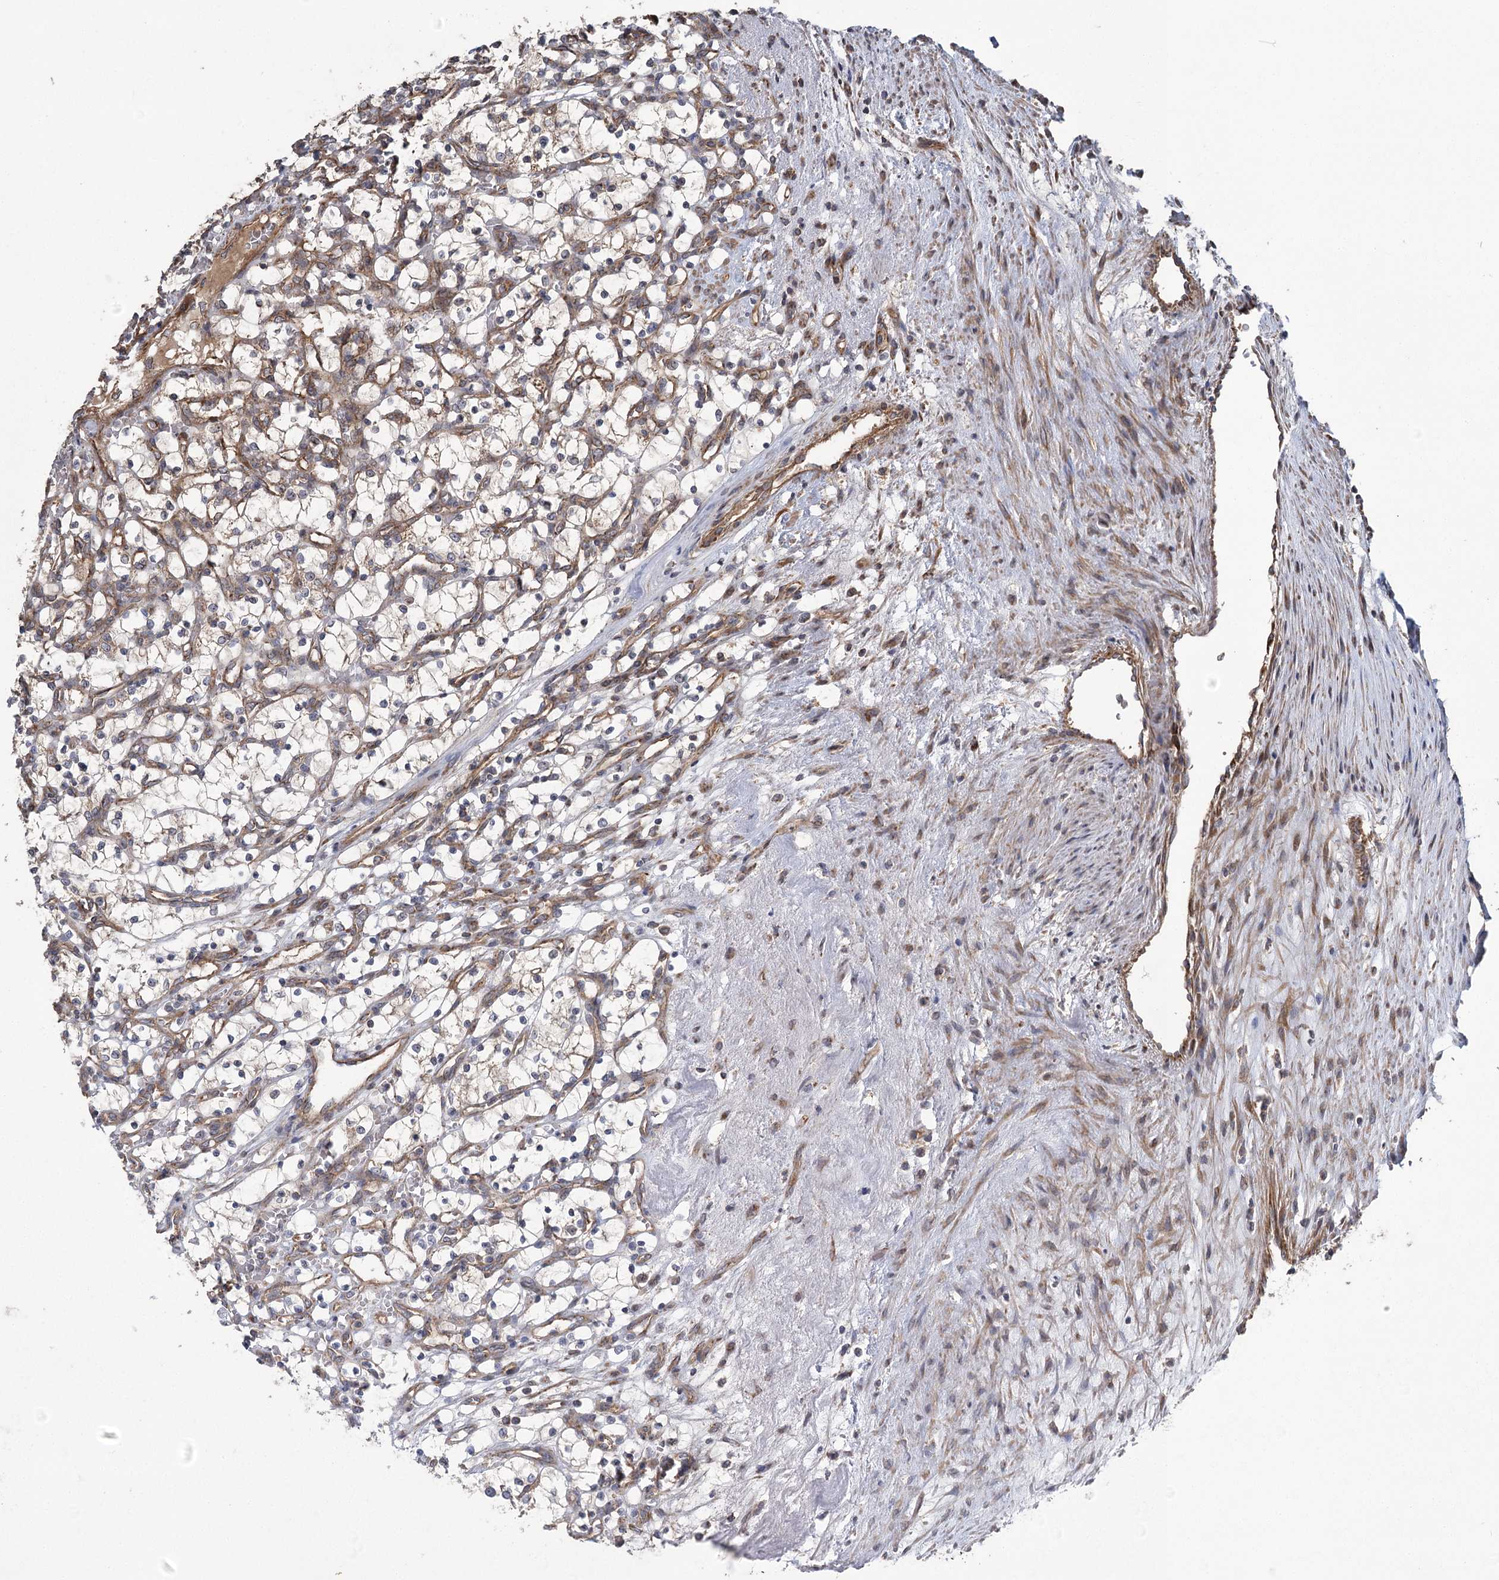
{"staining": {"intensity": "weak", "quantity": ">75%", "location": "cytoplasmic/membranous"}, "tissue": "renal cancer", "cell_type": "Tumor cells", "image_type": "cancer", "snomed": [{"axis": "morphology", "description": "Adenocarcinoma, NOS"}, {"axis": "topography", "description": "Kidney"}], "caption": "The photomicrograph shows a brown stain indicating the presence of a protein in the cytoplasmic/membranous of tumor cells in adenocarcinoma (renal).", "gene": "RWDD4", "patient": {"sex": "female", "age": 69}}